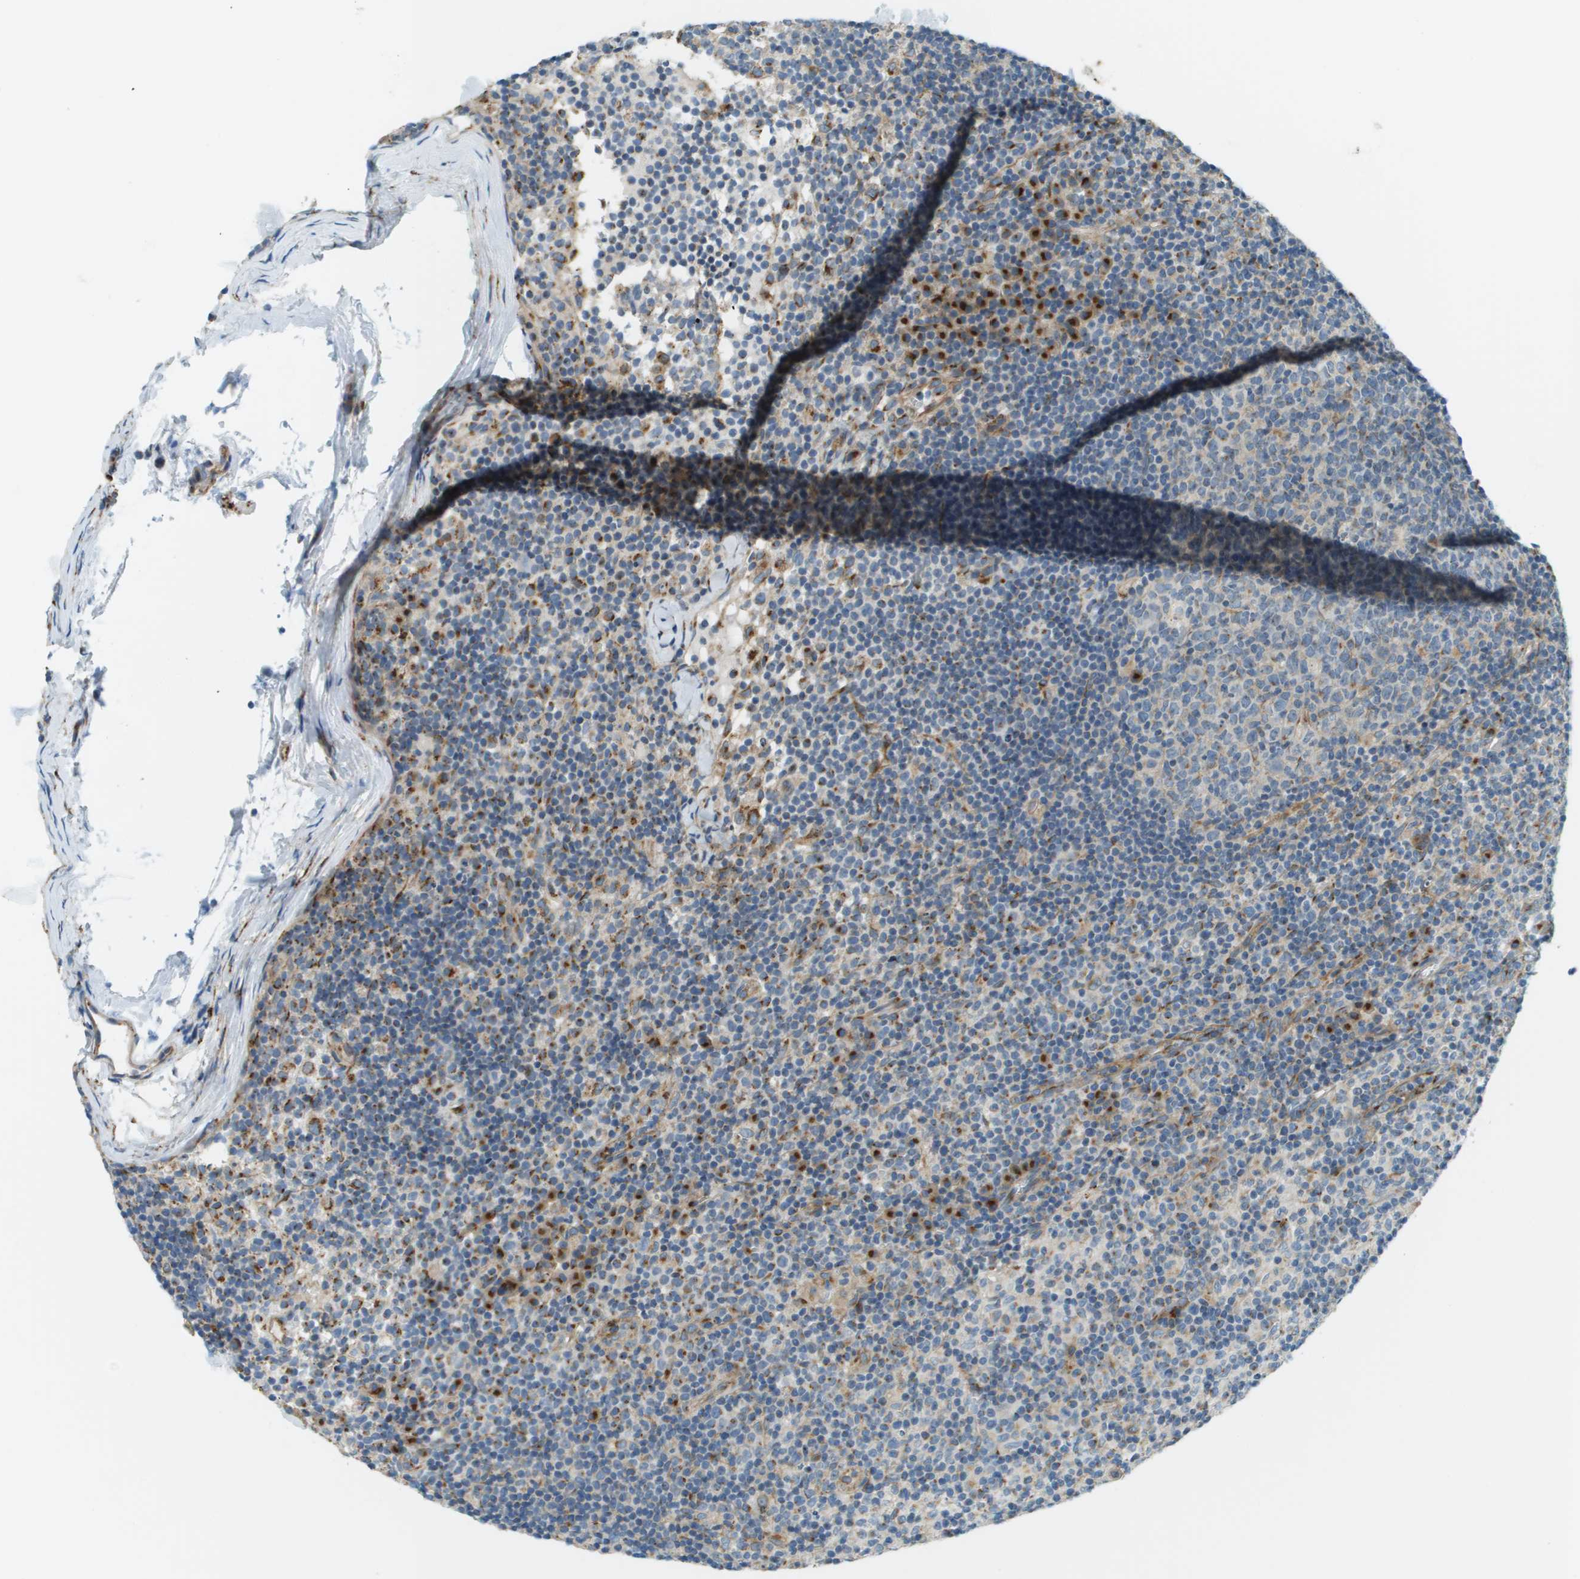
{"staining": {"intensity": "weak", "quantity": "25%-75%", "location": "cytoplasmic/membranous"}, "tissue": "lymph node", "cell_type": "Germinal center cells", "image_type": "normal", "snomed": [{"axis": "morphology", "description": "Normal tissue, NOS"}, {"axis": "morphology", "description": "Inflammation, NOS"}, {"axis": "topography", "description": "Lymph node"}], "caption": "Lymph node stained for a protein (brown) reveals weak cytoplasmic/membranous positive positivity in approximately 25%-75% of germinal center cells.", "gene": "ACBD3", "patient": {"sex": "male", "age": 55}}